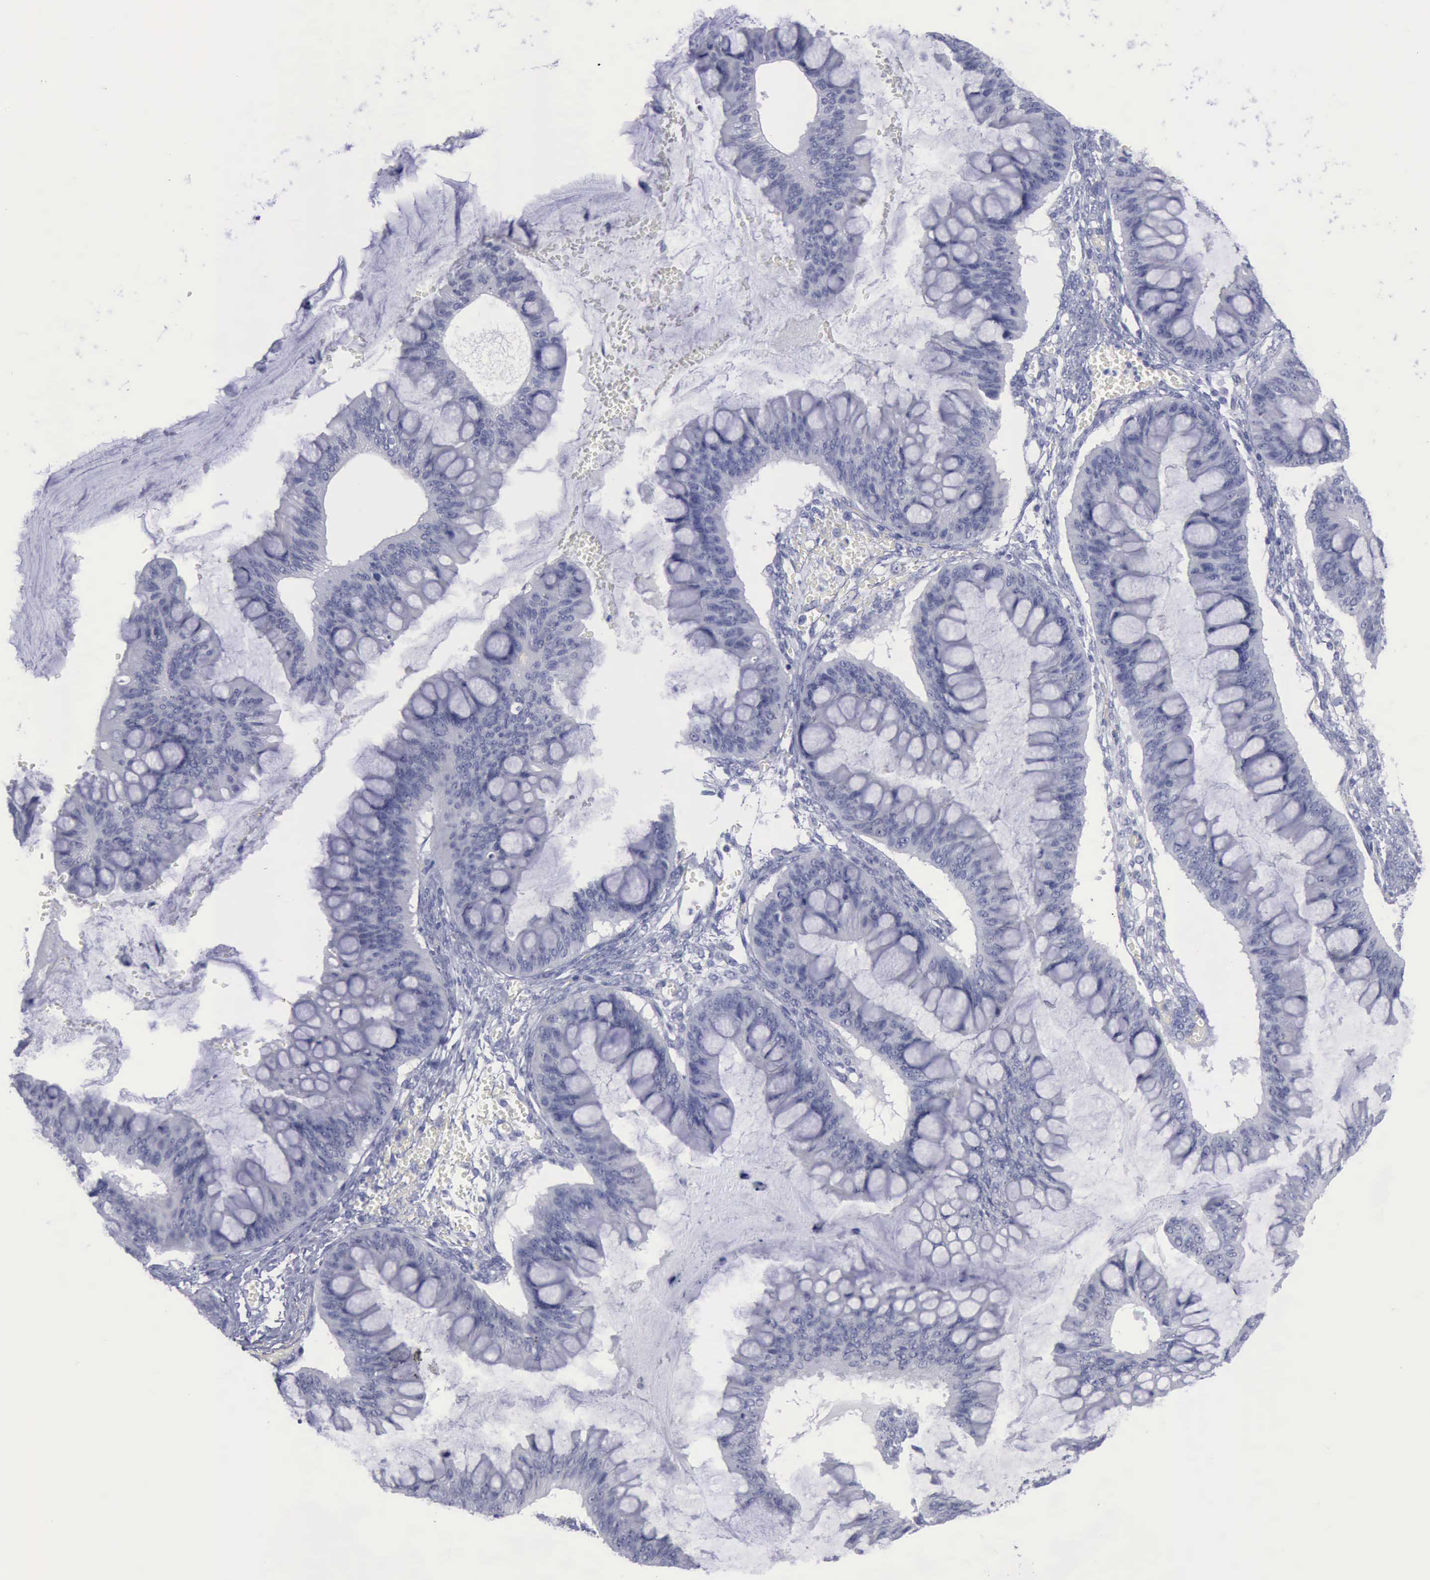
{"staining": {"intensity": "negative", "quantity": "none", "location": "none"}, "tissue": "ovarian cancer", "cell_type": "Tumor cells", "image_type": "cancer", "snomed": [{"axis": "morphology", "description": "Cystadenocarcinoma, mucinous, NOS"}, {"axis": "topography", "description": "Ovary"}], "caption": "Human ovarian cancer (mucinous cystadenocarcinoma) stained for a protein using immunohistochemistry (IHC) exhibits no expression in tumor cells.", "gene": "KRT13", "patient": {"sex": "female", "age": 73}}